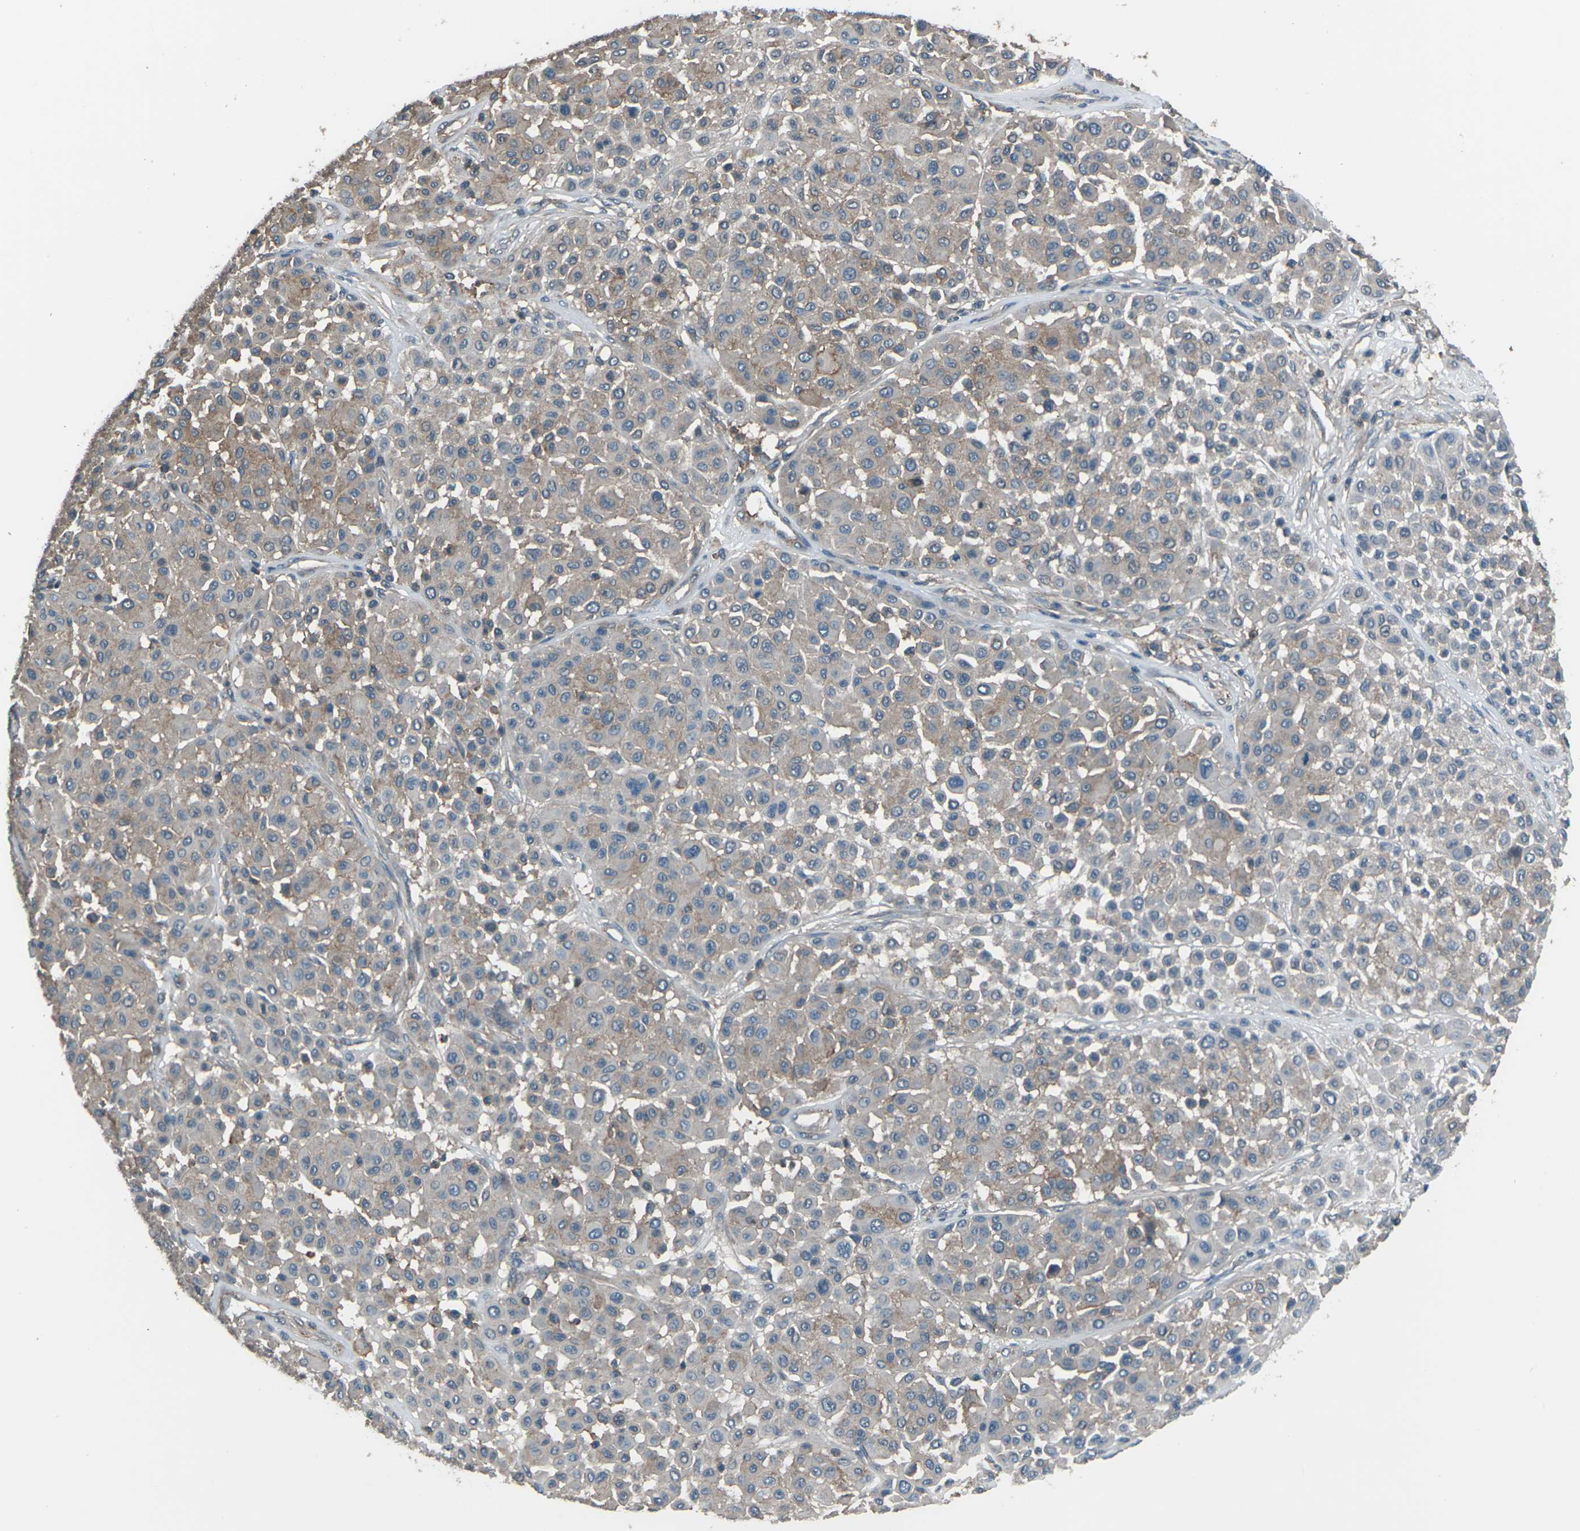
{"staining": {"intensity": "weak", "quantity": ">75%", "location": "cytoplasmic/membranous"}, "tissue": "melanoma", "cell_type": "Tumor cells", "image_type": "cancer", "snomed": [{"axis": "morphology", "description": "Malignant melanoma, Metastatic site"}, {"axis": "topography", "description": "Soft tissue"}], "caption": "IHC photomicrograph of neoplastic tissue: human melanoma stained using immunohistochemistry (IHC) shows low levels of weak protein expression localized specifically in the cytoplasmic/membranous of tumor cells, appearing as a cytoplasmic/membranous brown color.", "gene": "CMTM4", "patient": {"sex": "male", "age": 41}}